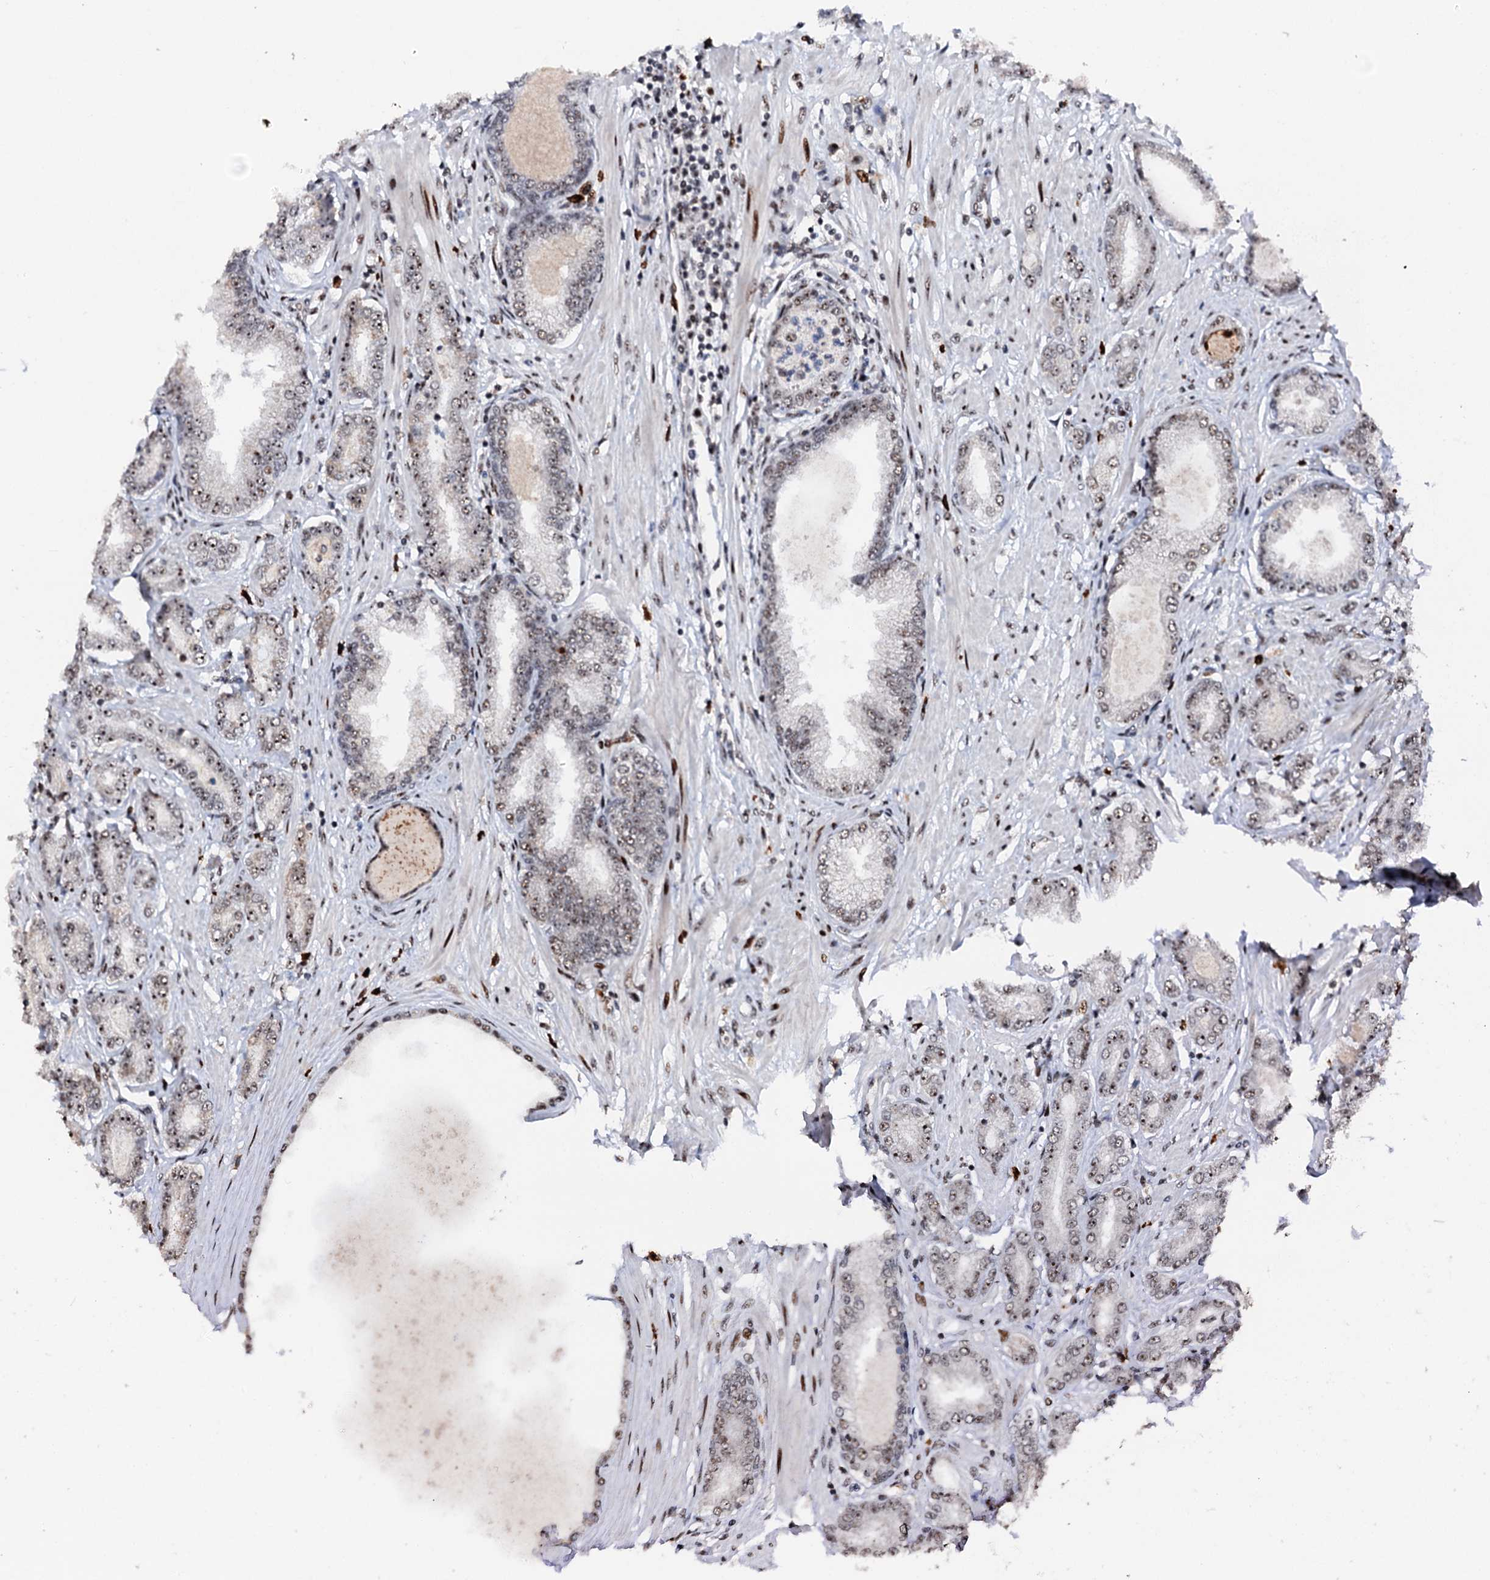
{"staining": {"intensity": "weak", "quantity": ">75%", "location": "nuclear"}, "tissue": "prostate cancer", "cell_type": "Tumor cells", "image_type": "cancer", "snomed": [{"axis": "morphology", "description": "Adenocarcinoma, Low grade"}, {"axis": "topography", "description": "Prostate"}], "caption": "Prostate cancer was stained to show a protein in brown. There is low levels of weak nuclear expression in about >75% of tumor cells. (DAB (3,3'-diaminobenzidine) = brown stain, brightfield microscopy at high magnification).", "gene": "NEUROG3", "patient": {"sex": "male", "age": 63}}